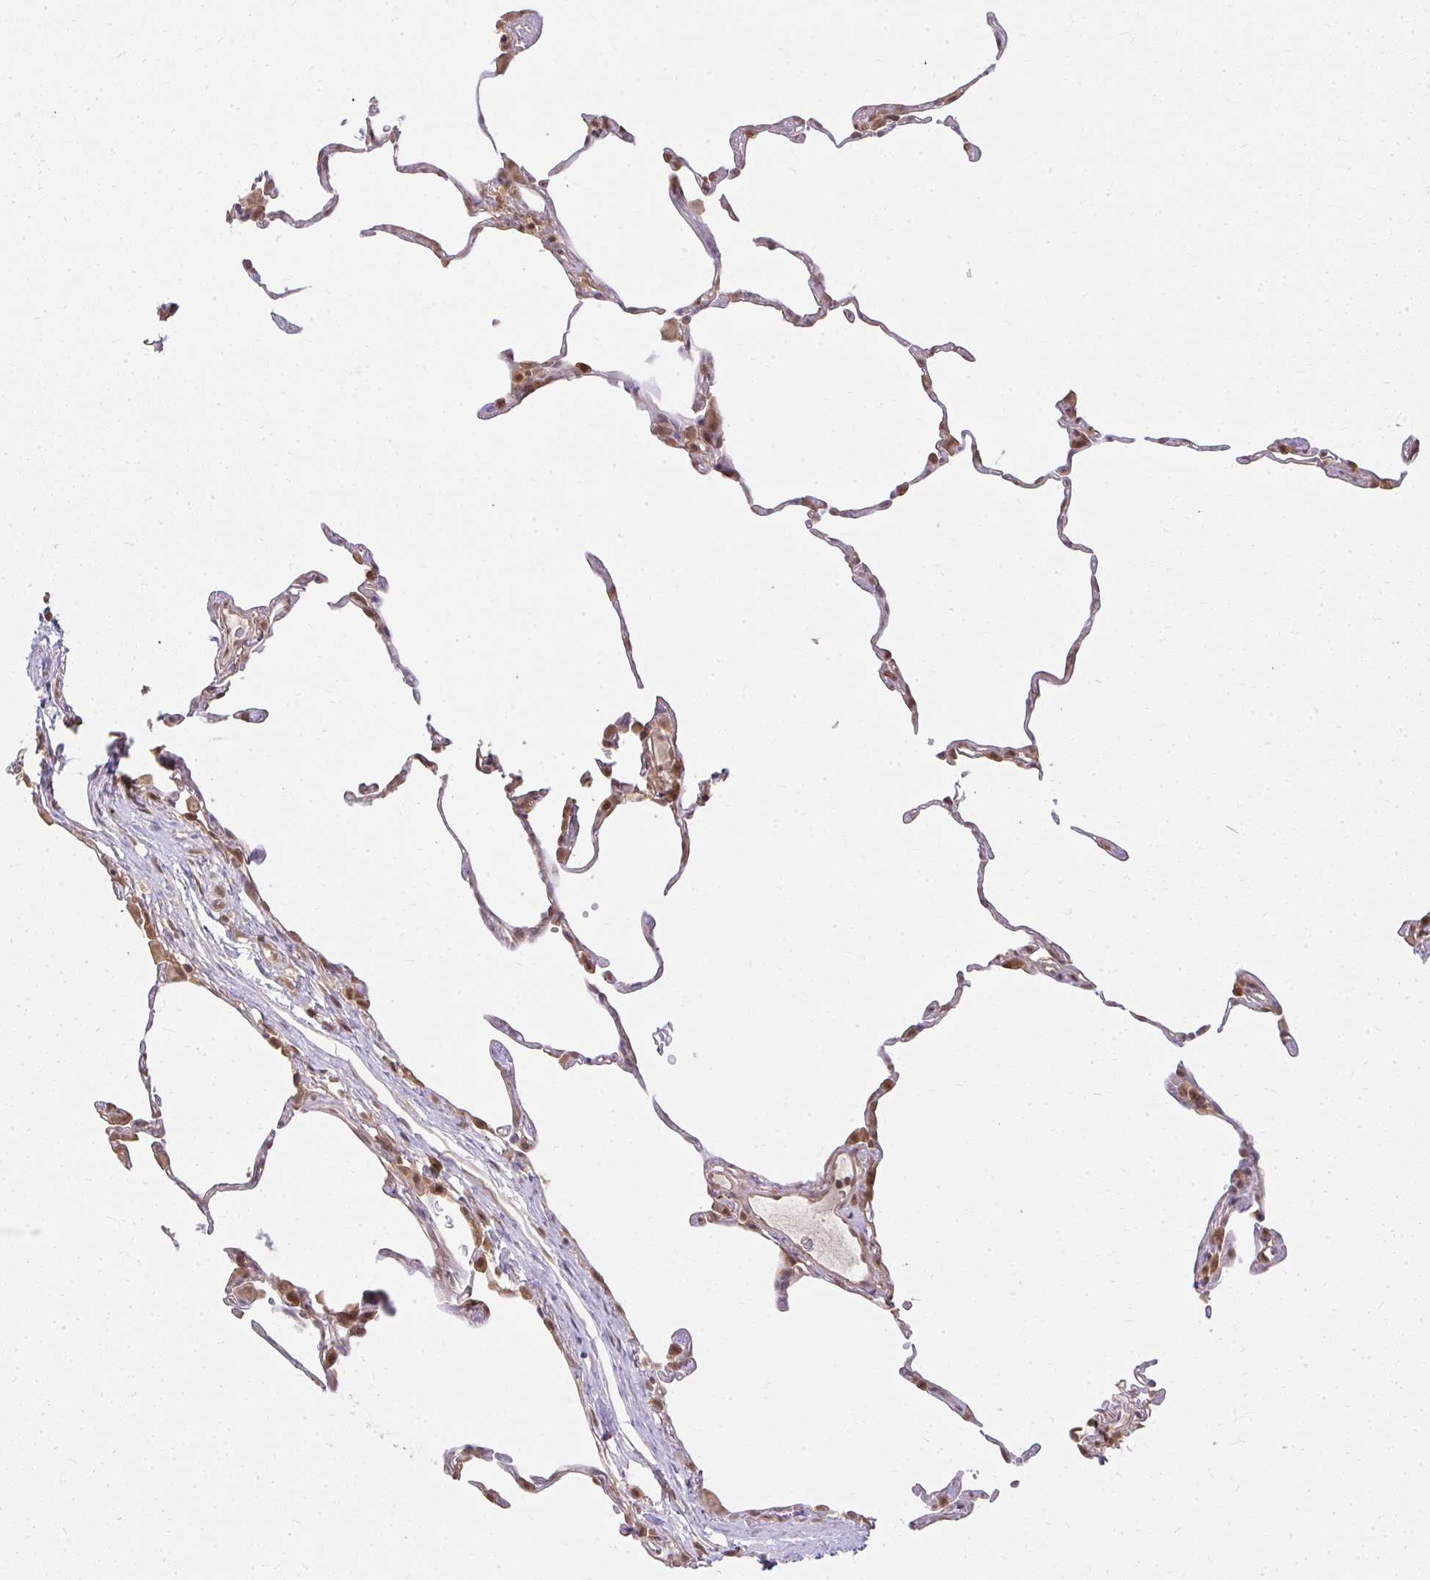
{"staining": {"intensity": "moderate", "quantity": "25%-75%", "location": "cytoplasmic/membranous,nuclear"}, "tissue": "lung", "cell_type": "Alveolar cells", "image_type": "normal", "snomed": [{"axis": "morphology", "description": "Normal tissue, NOS"}, {"axis": "topography", "description": "Lung"}], "caption": "DAB (3,3'-diaminobenzidine) immunohistochemical staining of benign human lung exhibits moderate cytoplasmic/membranous,nuclear protein expression in approximately 25%-75% of alveolar cells. (IHC, brightfield microscopy, high magnification).", "gene": "LARS2", "patient": {"sex": "female", "age": 57}}